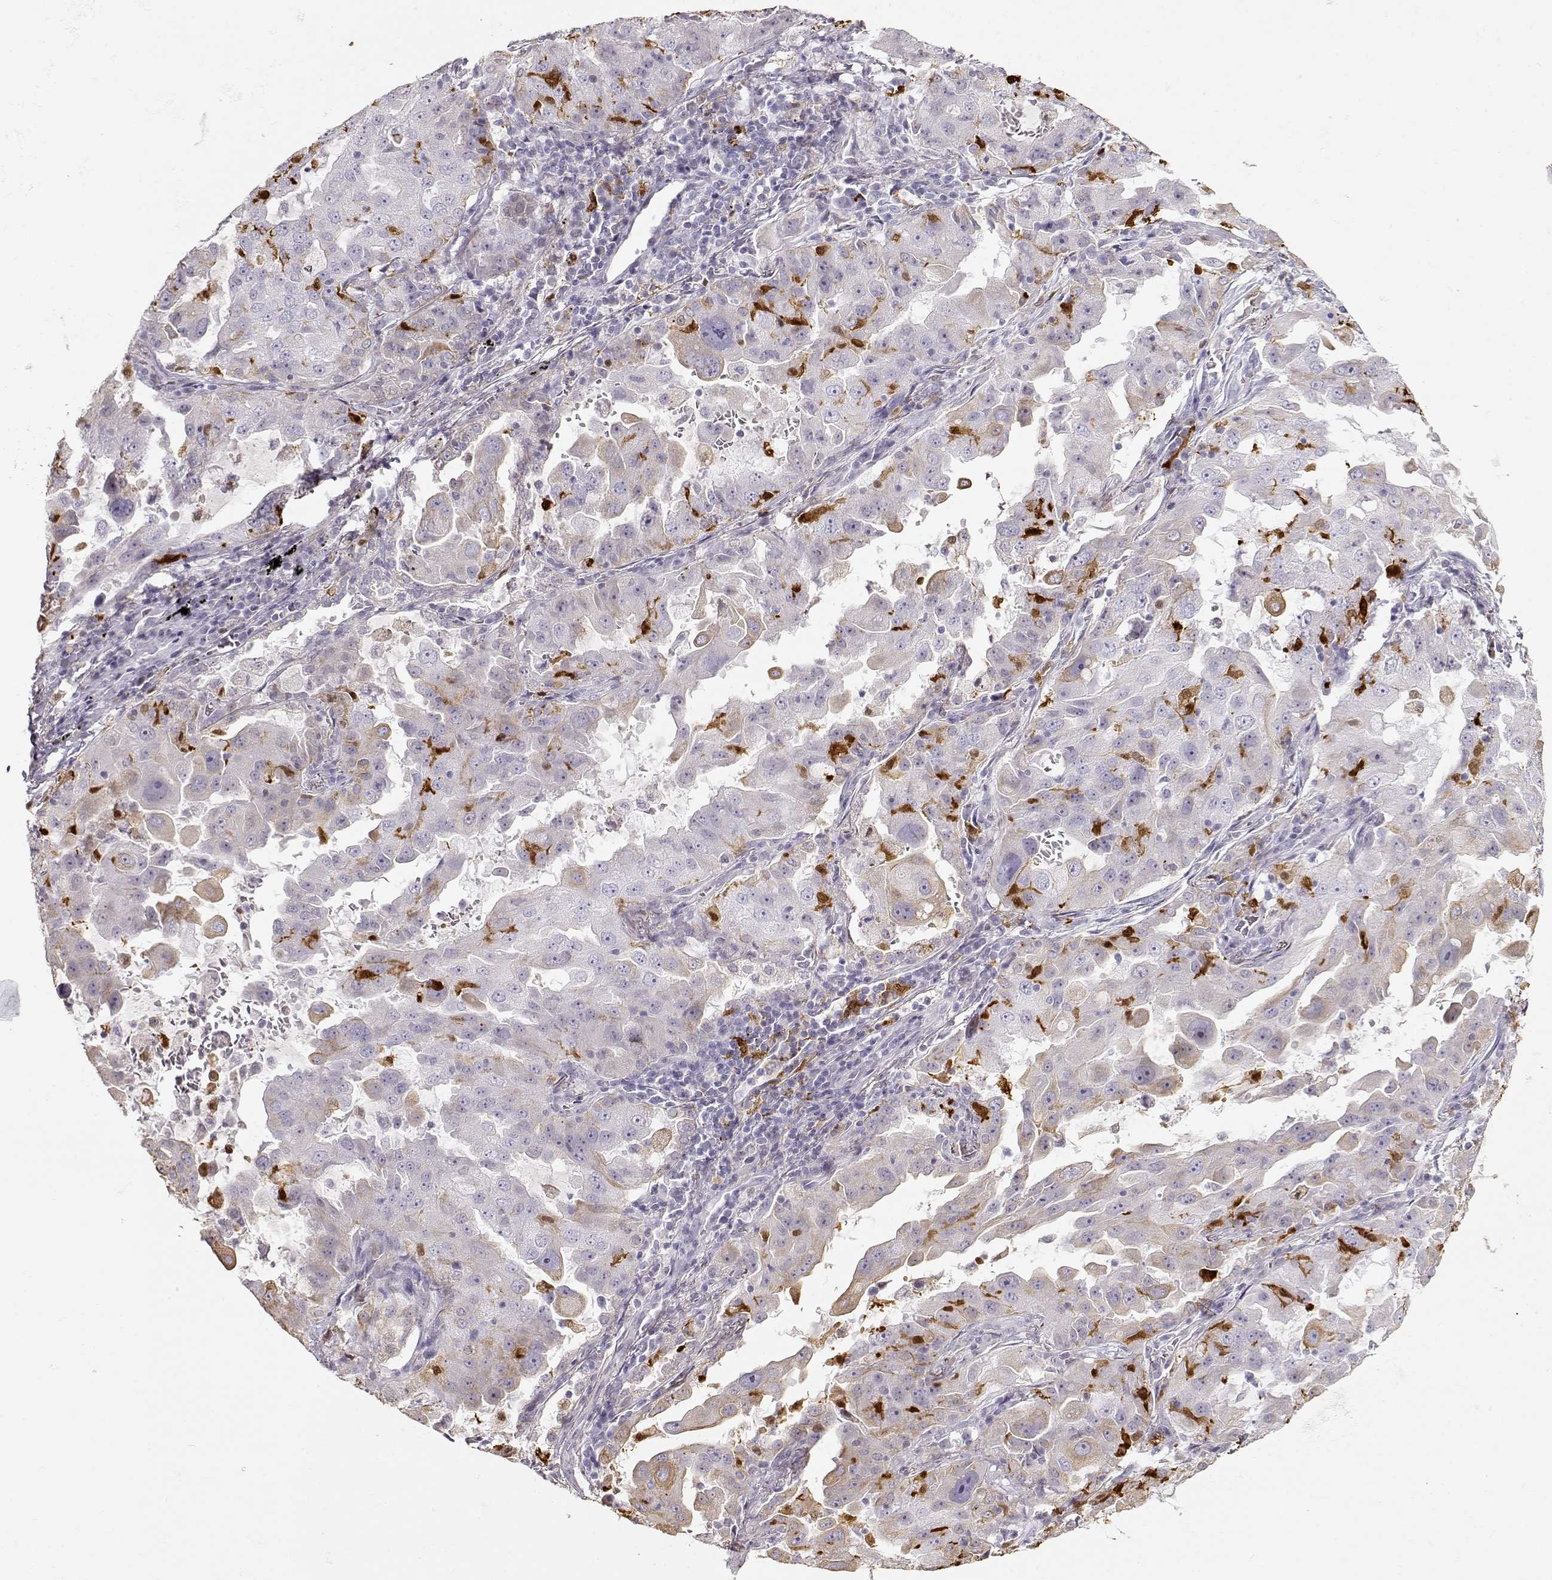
{"staining": {"intensity": "weak", "quantity": "<25%", "location": "cytoplasmic/membranous"}, "tissue": "lung cancer", "cell_type": "Tumor cells", "image_type": "cancer", "snomed": [{"axis": "morphology", "description": "Adenocarcinoma, NOS"}, {"axis": "topography", "description": "Lung"}], "caption": "Immunohistochemistry (IHC) of human lung cancer (adenocarcinoma) reveals no expression in tumor cells.", "gene": "S100B", "patient": {"sex": "female", "age": 61}}